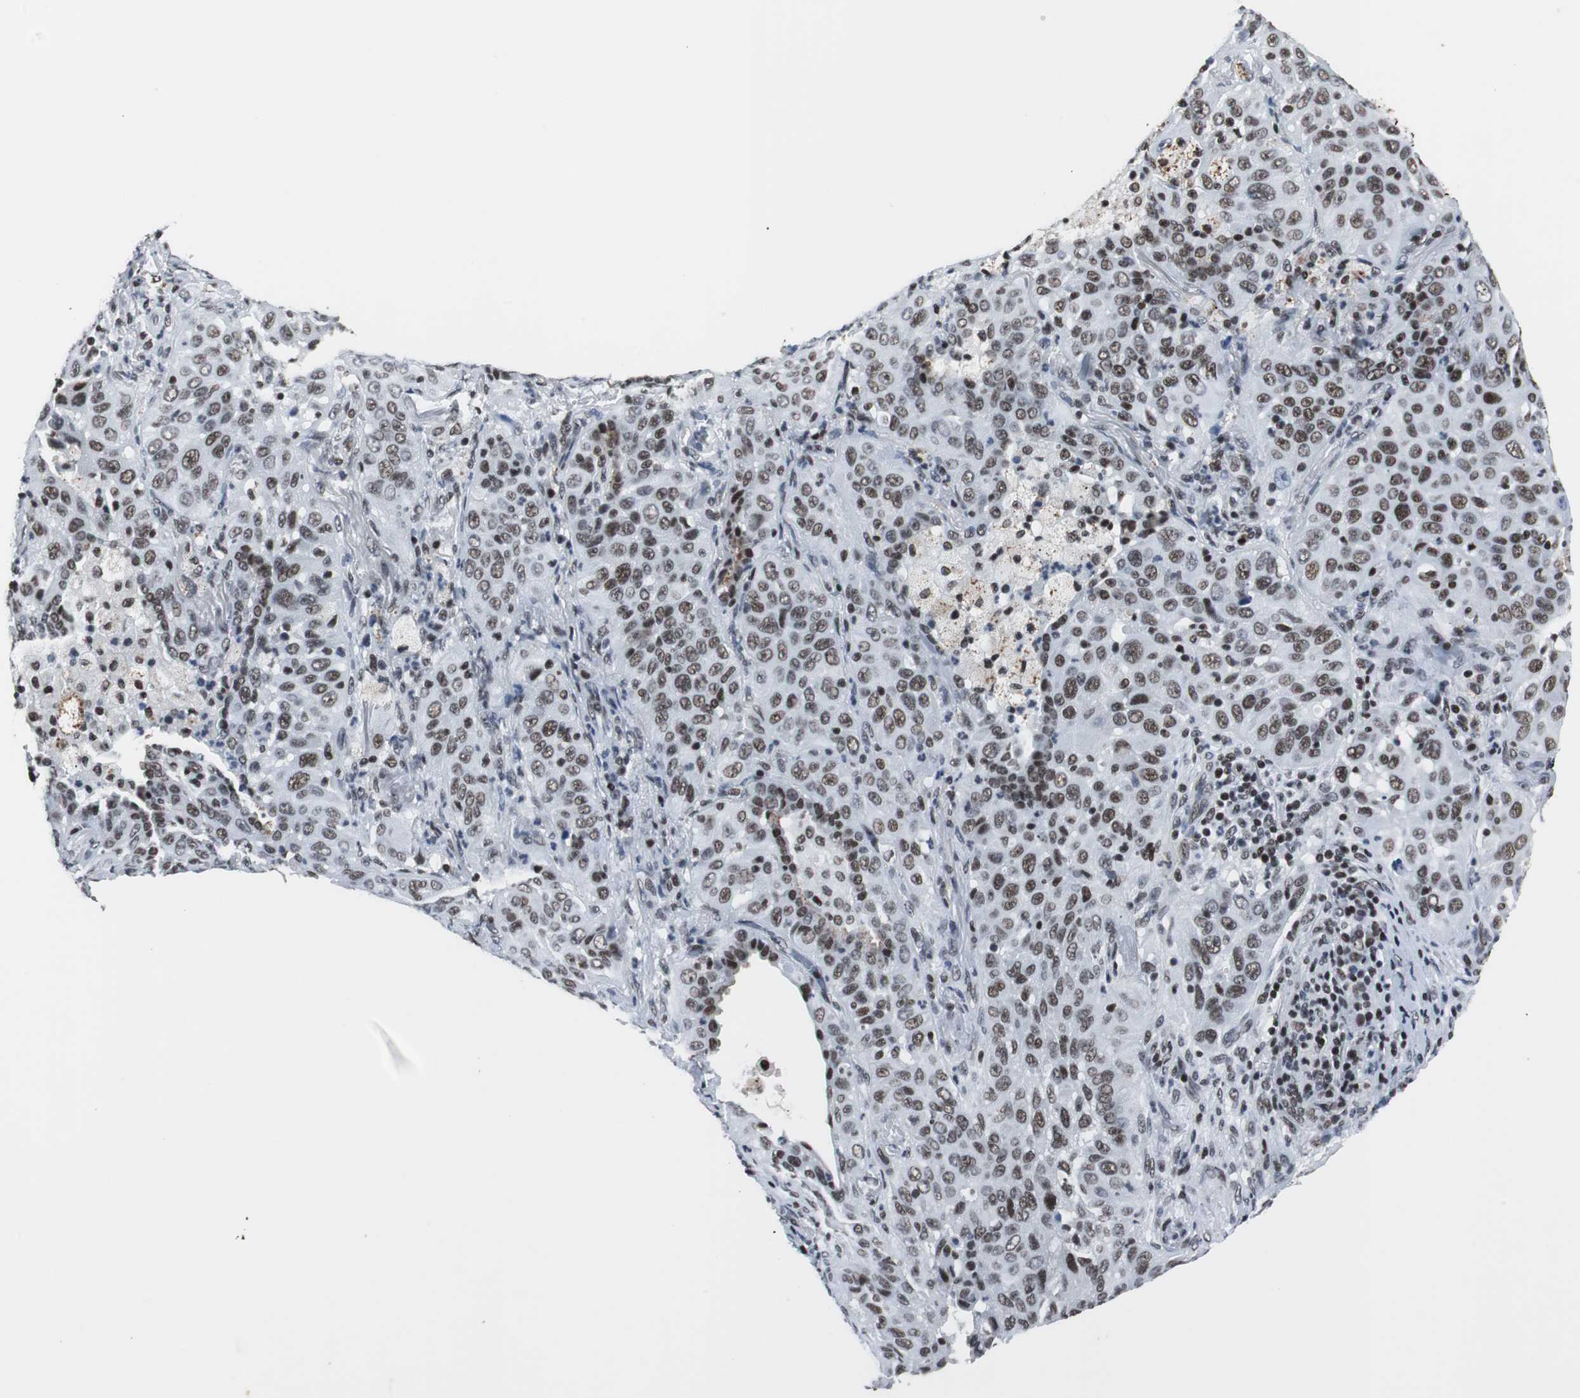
{"staining": {"intensity": "moderate", "quantity": ">75%", "location": "nuclear"}, "tissue": "lung cancer", "cell_type": "Tumor cells", "image_type": "cancer", "snomed": [{"axis": "morphology", "description": "Squamous cell carcinoma, NOS"}, {"axis": "topography", "description": "Lung"}], "caption": "A brown stain highlights moderate nuclear expression of a protein in squamous cell carcinoma (lung) tumor cells. (IHC, brightfield microscopy, high magnification).", "gene": "RAD9A", "patient": {"sex": "female", "age": 67}}